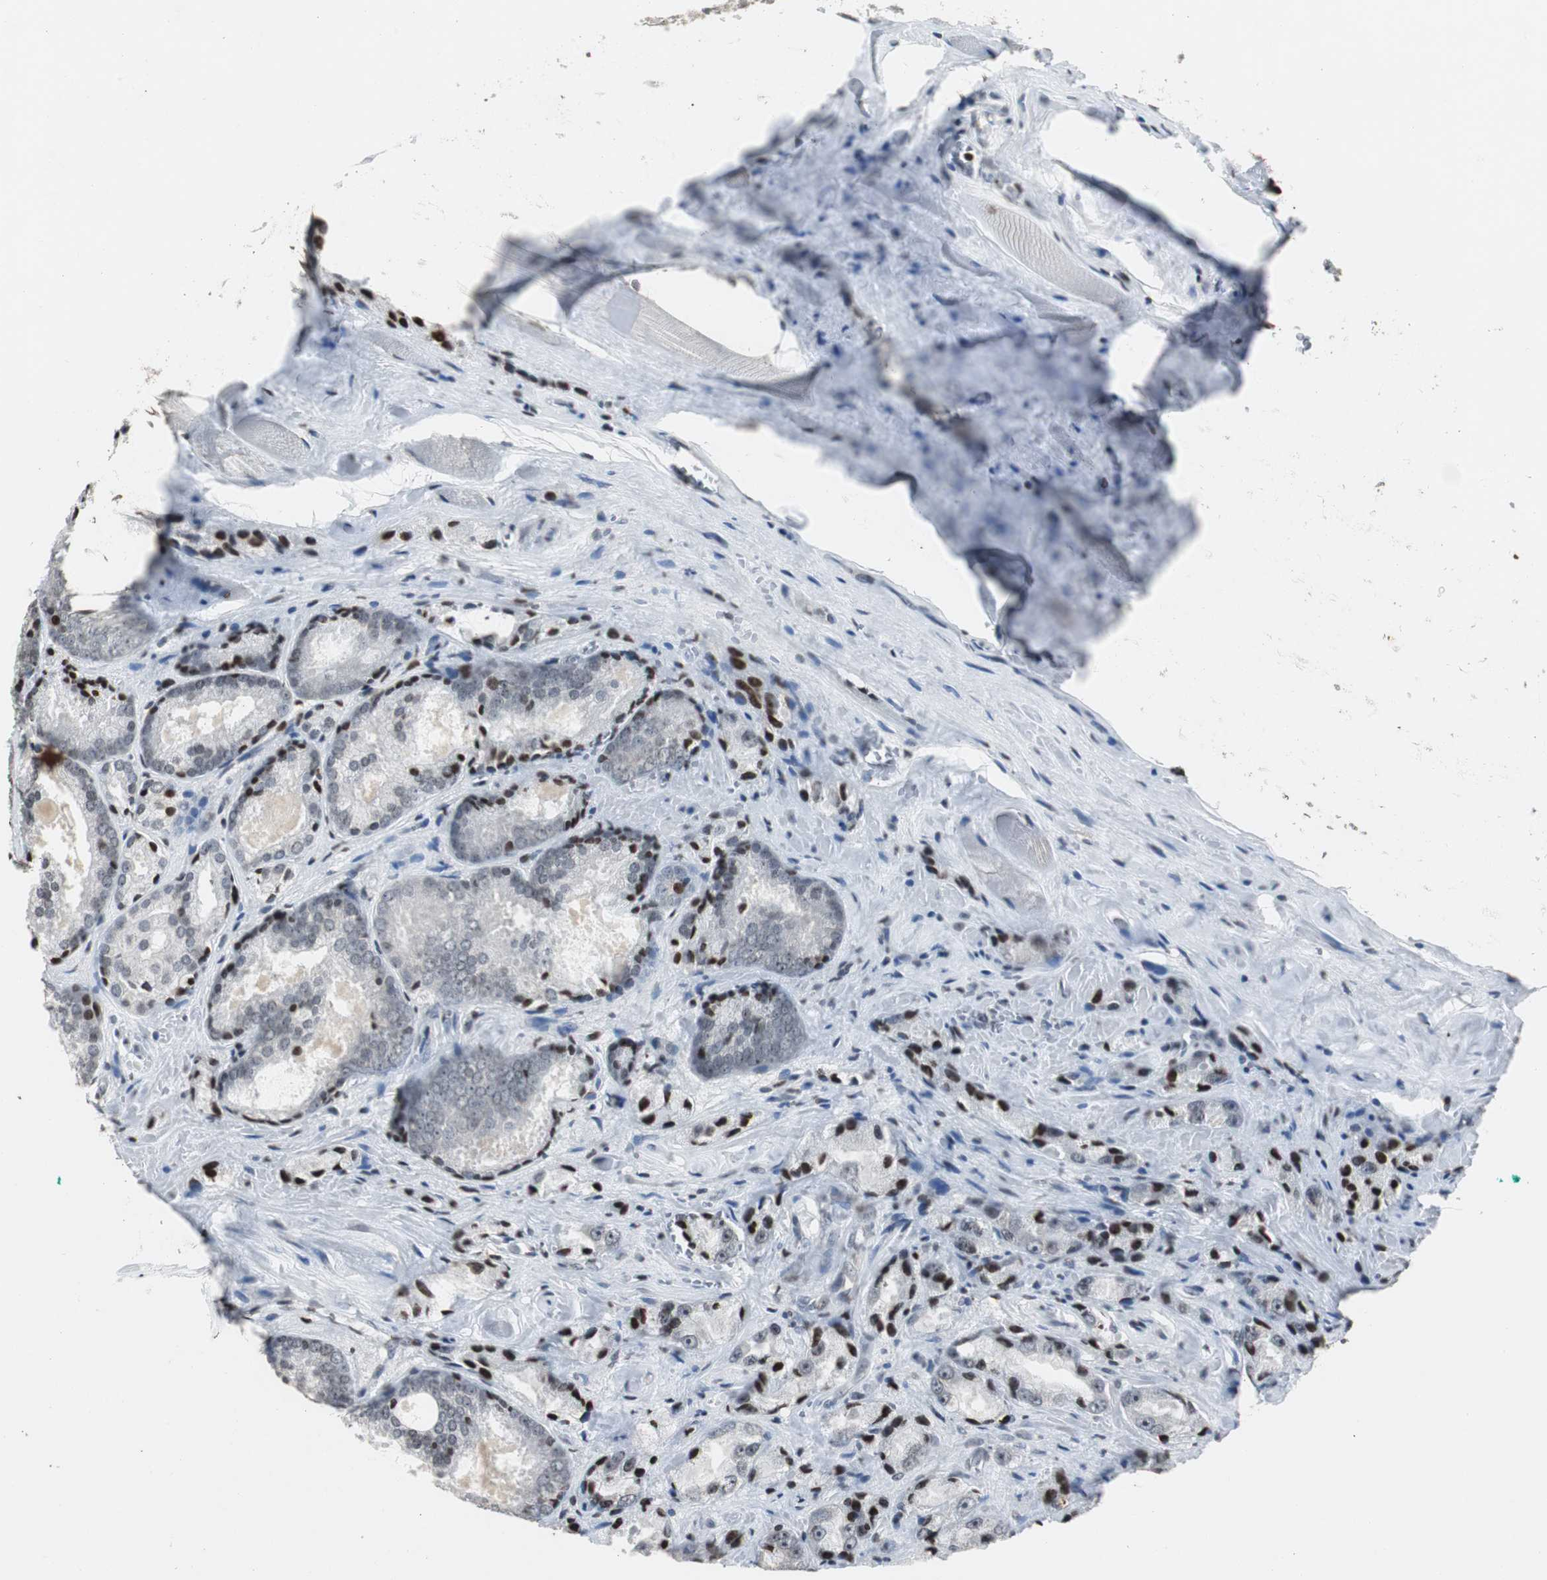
{"staining": {"intensity": "negative", "quantity": "none", "location": "none"}, "tissue": "prostate cancer", "cell_type": "Tumor cells", "image_type": "cancer", "snomed": [{"axis": "morphology", "description": "Adenocarcinoma, Low grade"}, {"axis": "topography", "description": "Prostate"}], "caption": "Human prostate cancer (adenocarcinoma (low-grade)) stained for a protein using IHC demonstrates no positivity in tumor cells.", "gene": "PAXIP1", "patient": {"sex": "male", "age": 64}}